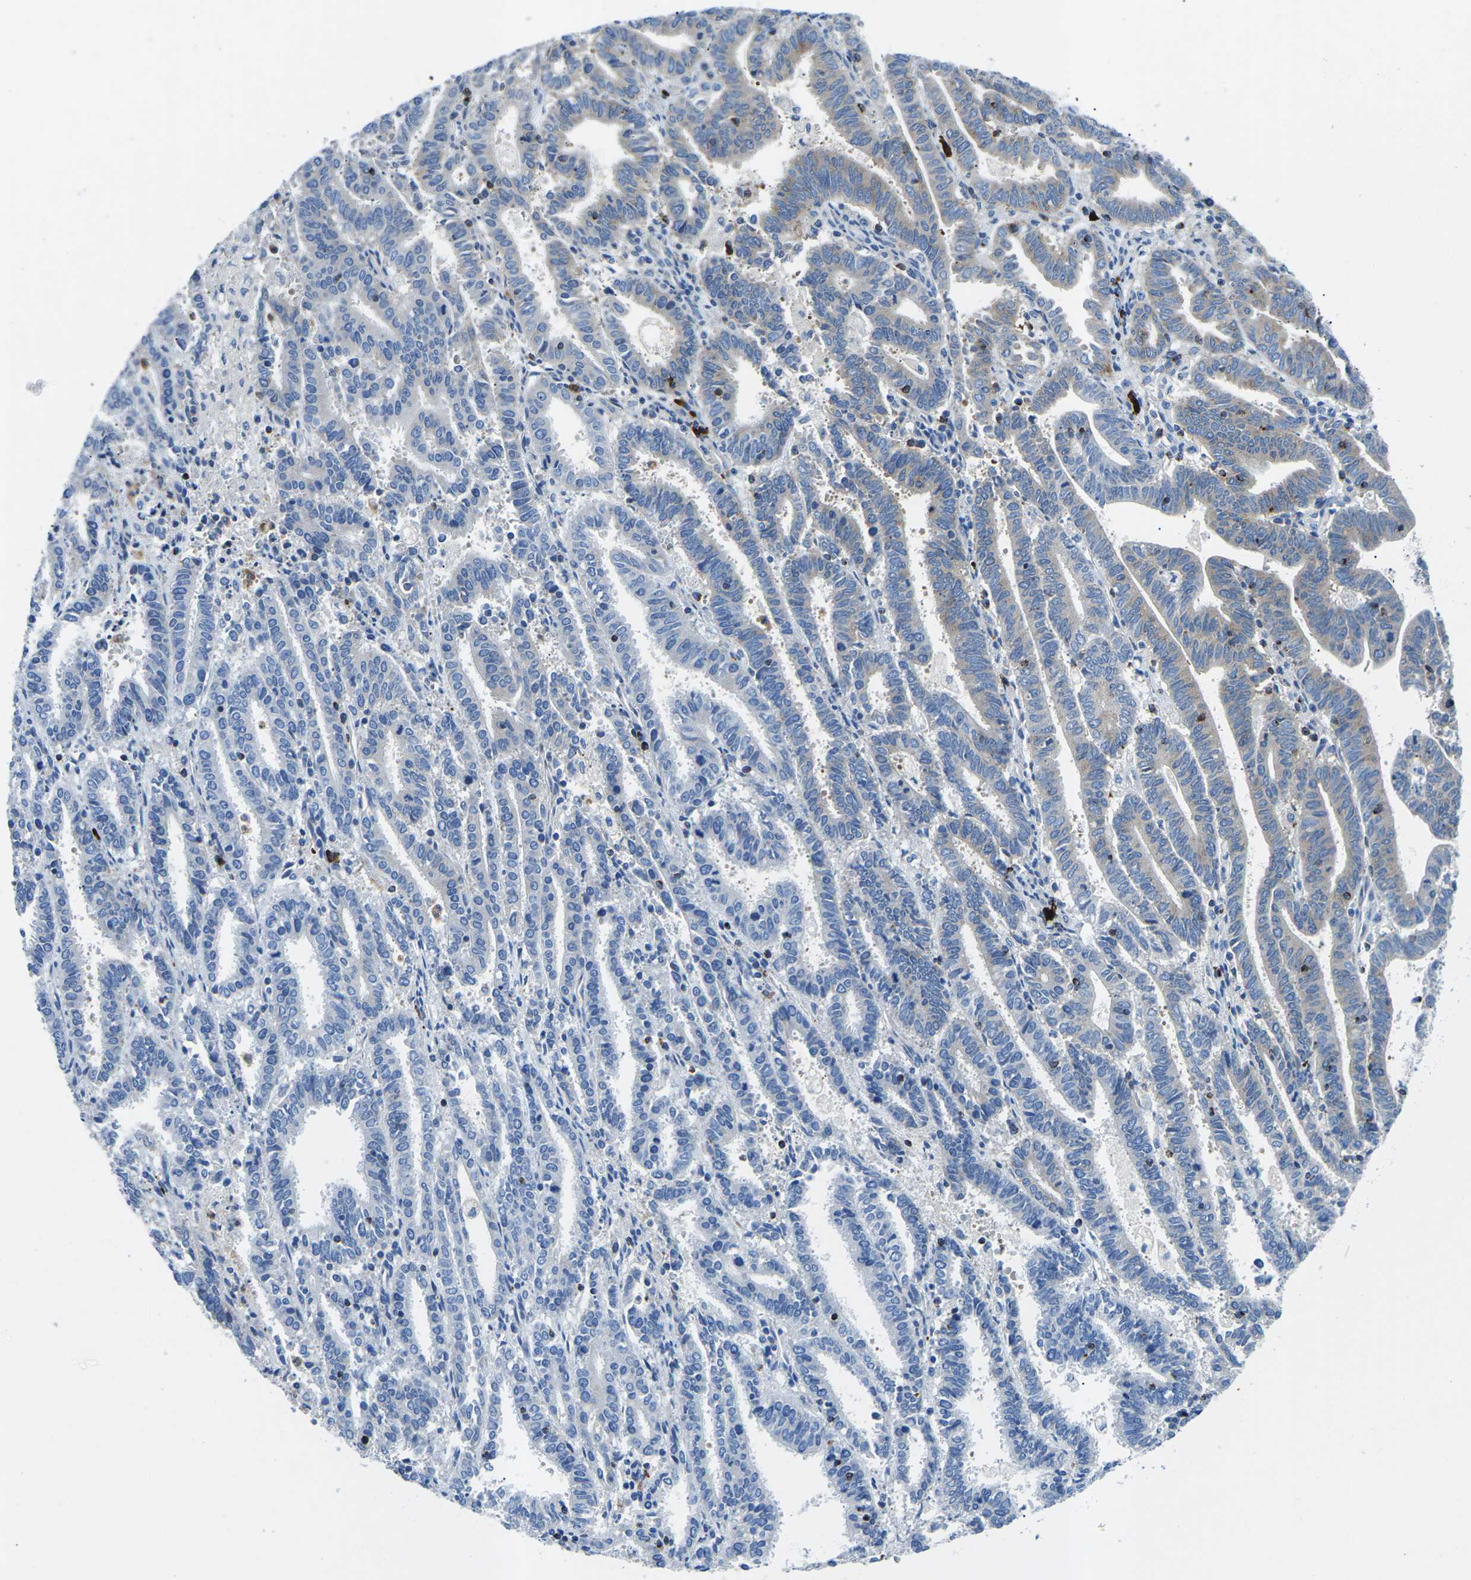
{"staining": {"intensity": "weak", "quantity": "<25%", "location": "cytoplasmic/membranous"}, "tissue": "endometrial cancer", "cell_type": "Tumor cells", "image_type": "cancer", "snomed": [{"axis": "morphology", "description": "Adenocarcinoma, NOS"}, {"axis": "topography", "description": "Uterus"}], "caption": "This is a micrograph of immunohistochemistry staining of endometrial adenocarcinoma, which shows no expression in tumor cells.", "gene": "MC4R", "patient": {"sex": "female", "age": 83}}